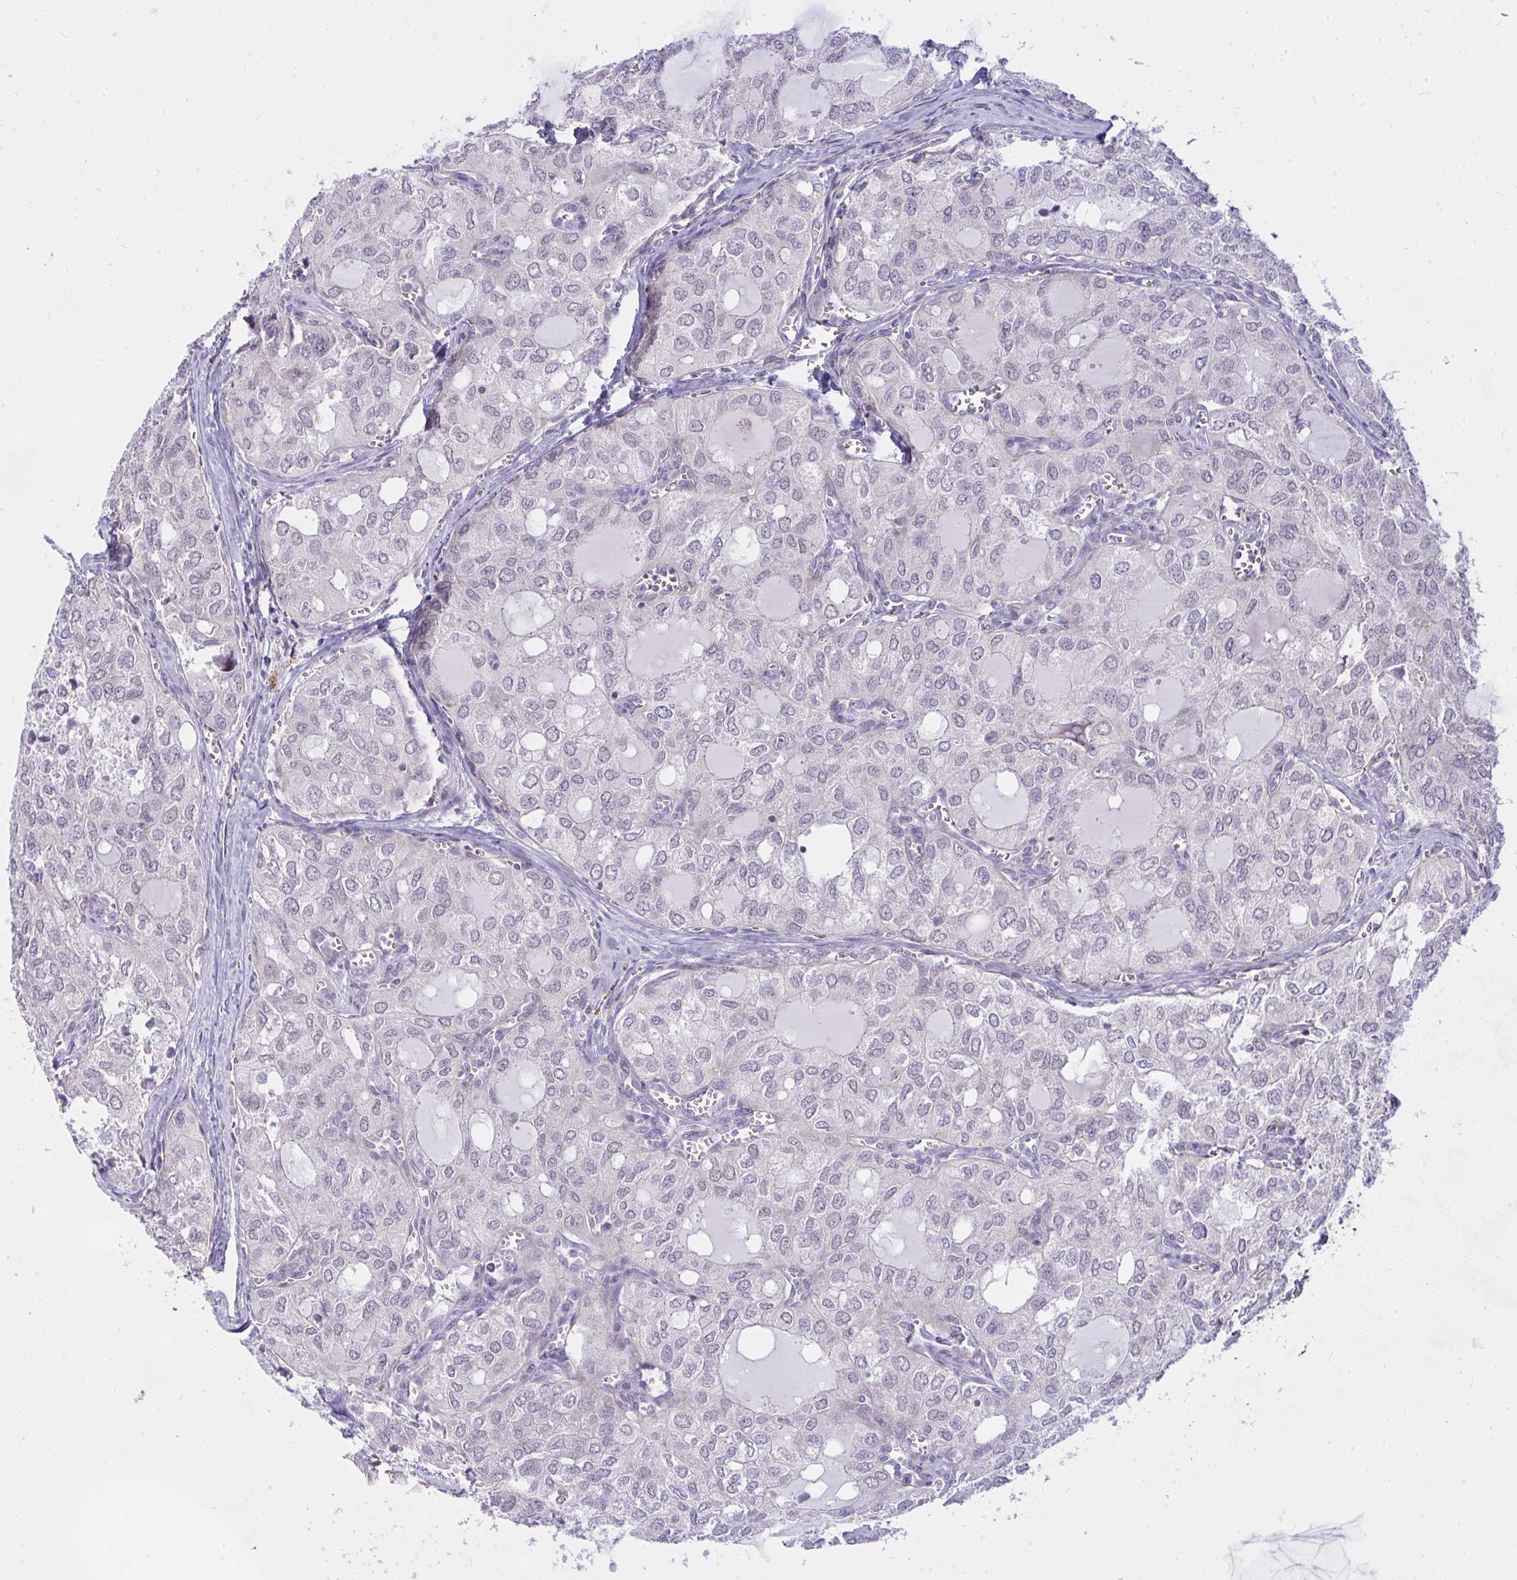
{"staining": {"intensity": "negative", "quantity": "none", "location": "none"}, "tissue": "thyroid cancer", "cell_type": "Tumor cells", "image_type": "cancer", "snomed": [{"axis": "morphology", "description": "Follicular adenoma carcinoma, NOS"}, {"axis": "topography", "description": "Thyroid gland"}], "caption": "Tumor cells show no significant protein expression in thyroid cancer (follicular adenoma carcinoma).", "gene": "CEP63", "patient": {"sex": "male", "age": 75}}